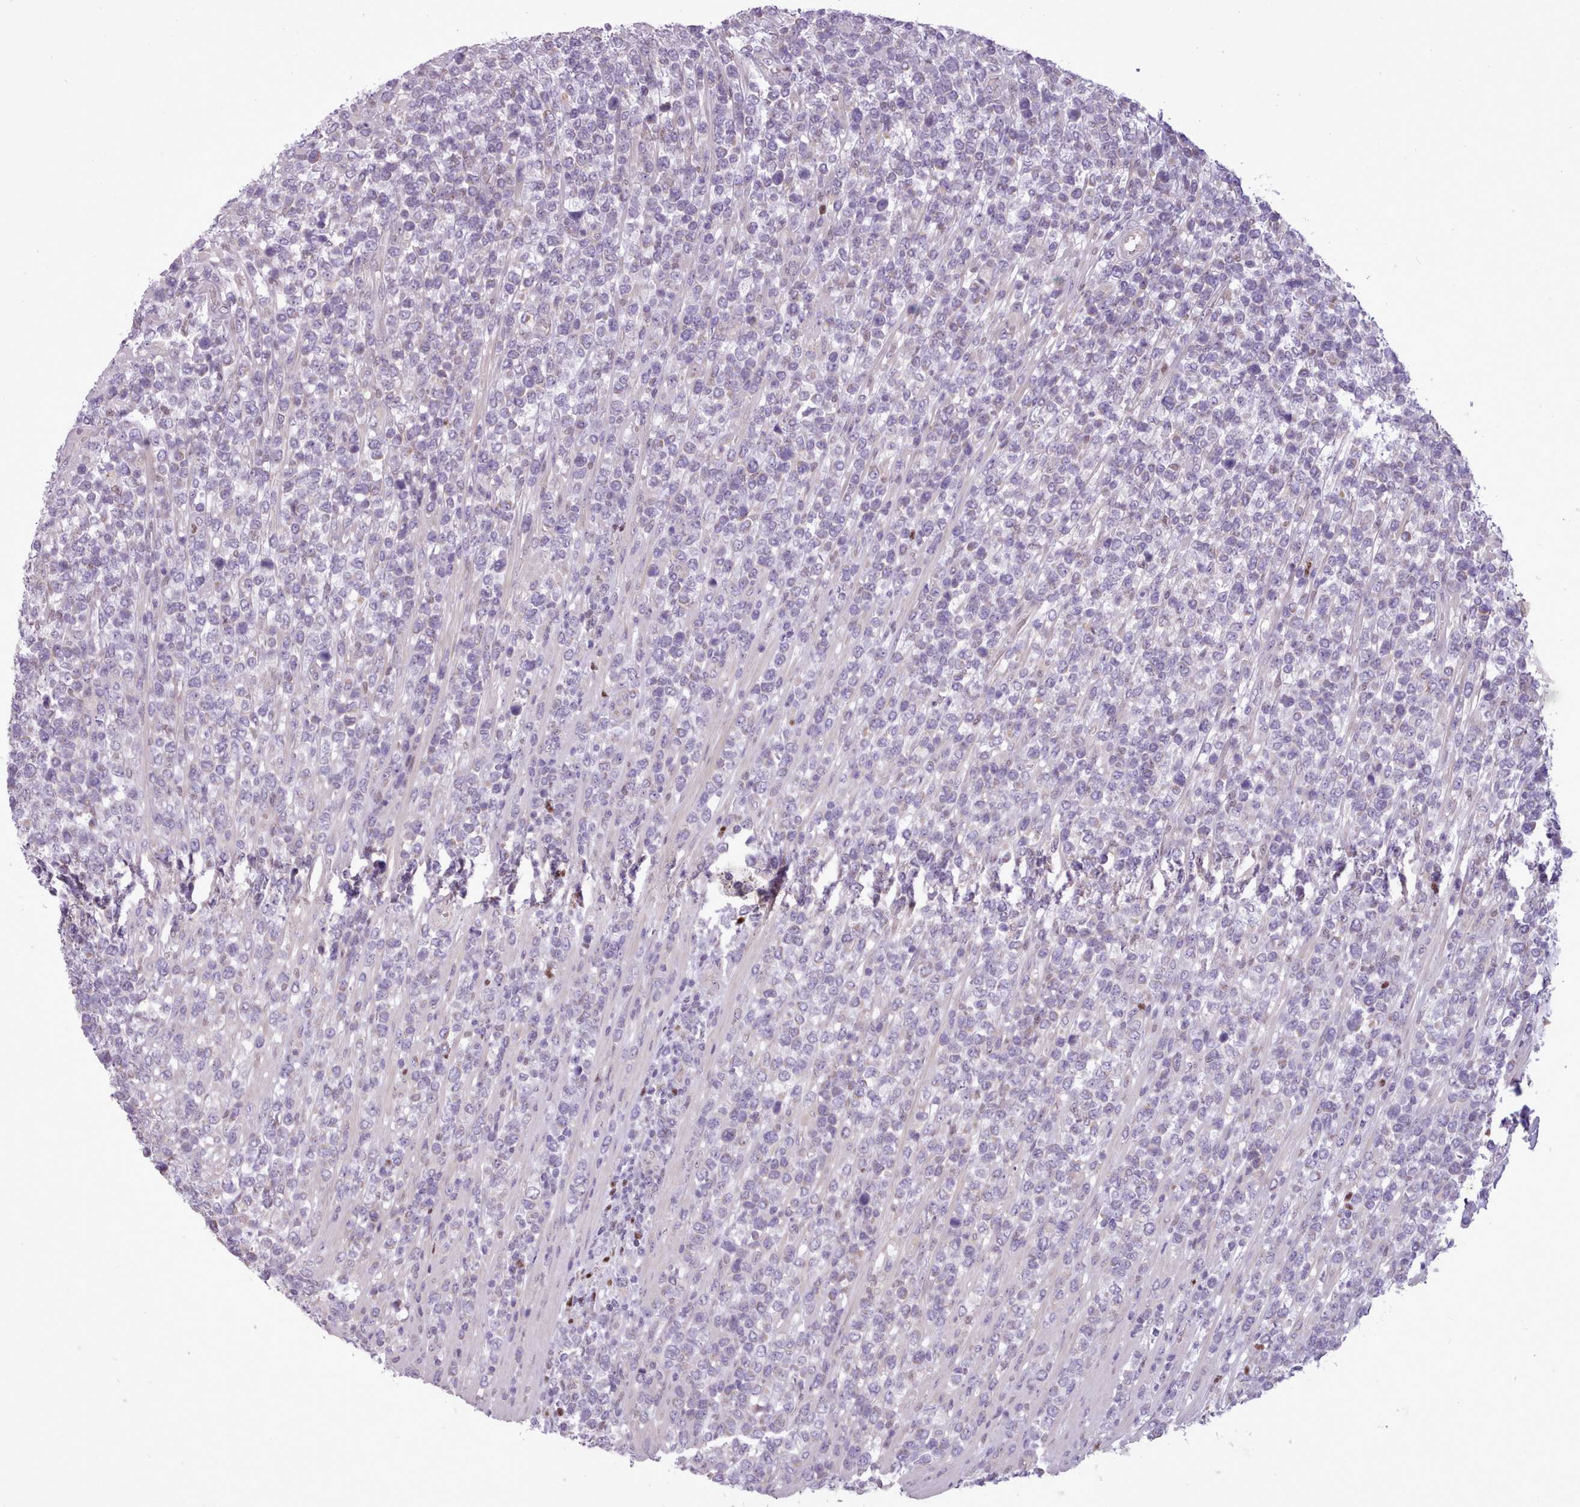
{"staining": {"intensity": "negative", "quantity": "none", "location": "none"}, "tissue": "lymphoma", "cell_type": "Tumor cells", "image_type": "cancer", "snomed": [{"axis": "morphology", "description": "Malignant lymphoma, non-Hodgkin's type, High grade"}, {"axis": "topography", "description": "Soft tissue"}], "caption": "IHC image of neoplastic tissue: human lymphoma stained with DAB reveals no significant protein staining in tumor cells. The staining was performed using DAB to visualize the protein expression in brown, while the nuclei were stained in blue with hematoxylin (Magnification: 20x).", "gene": "SLURP1", "patient": {"sex": "female", "age": 56}}